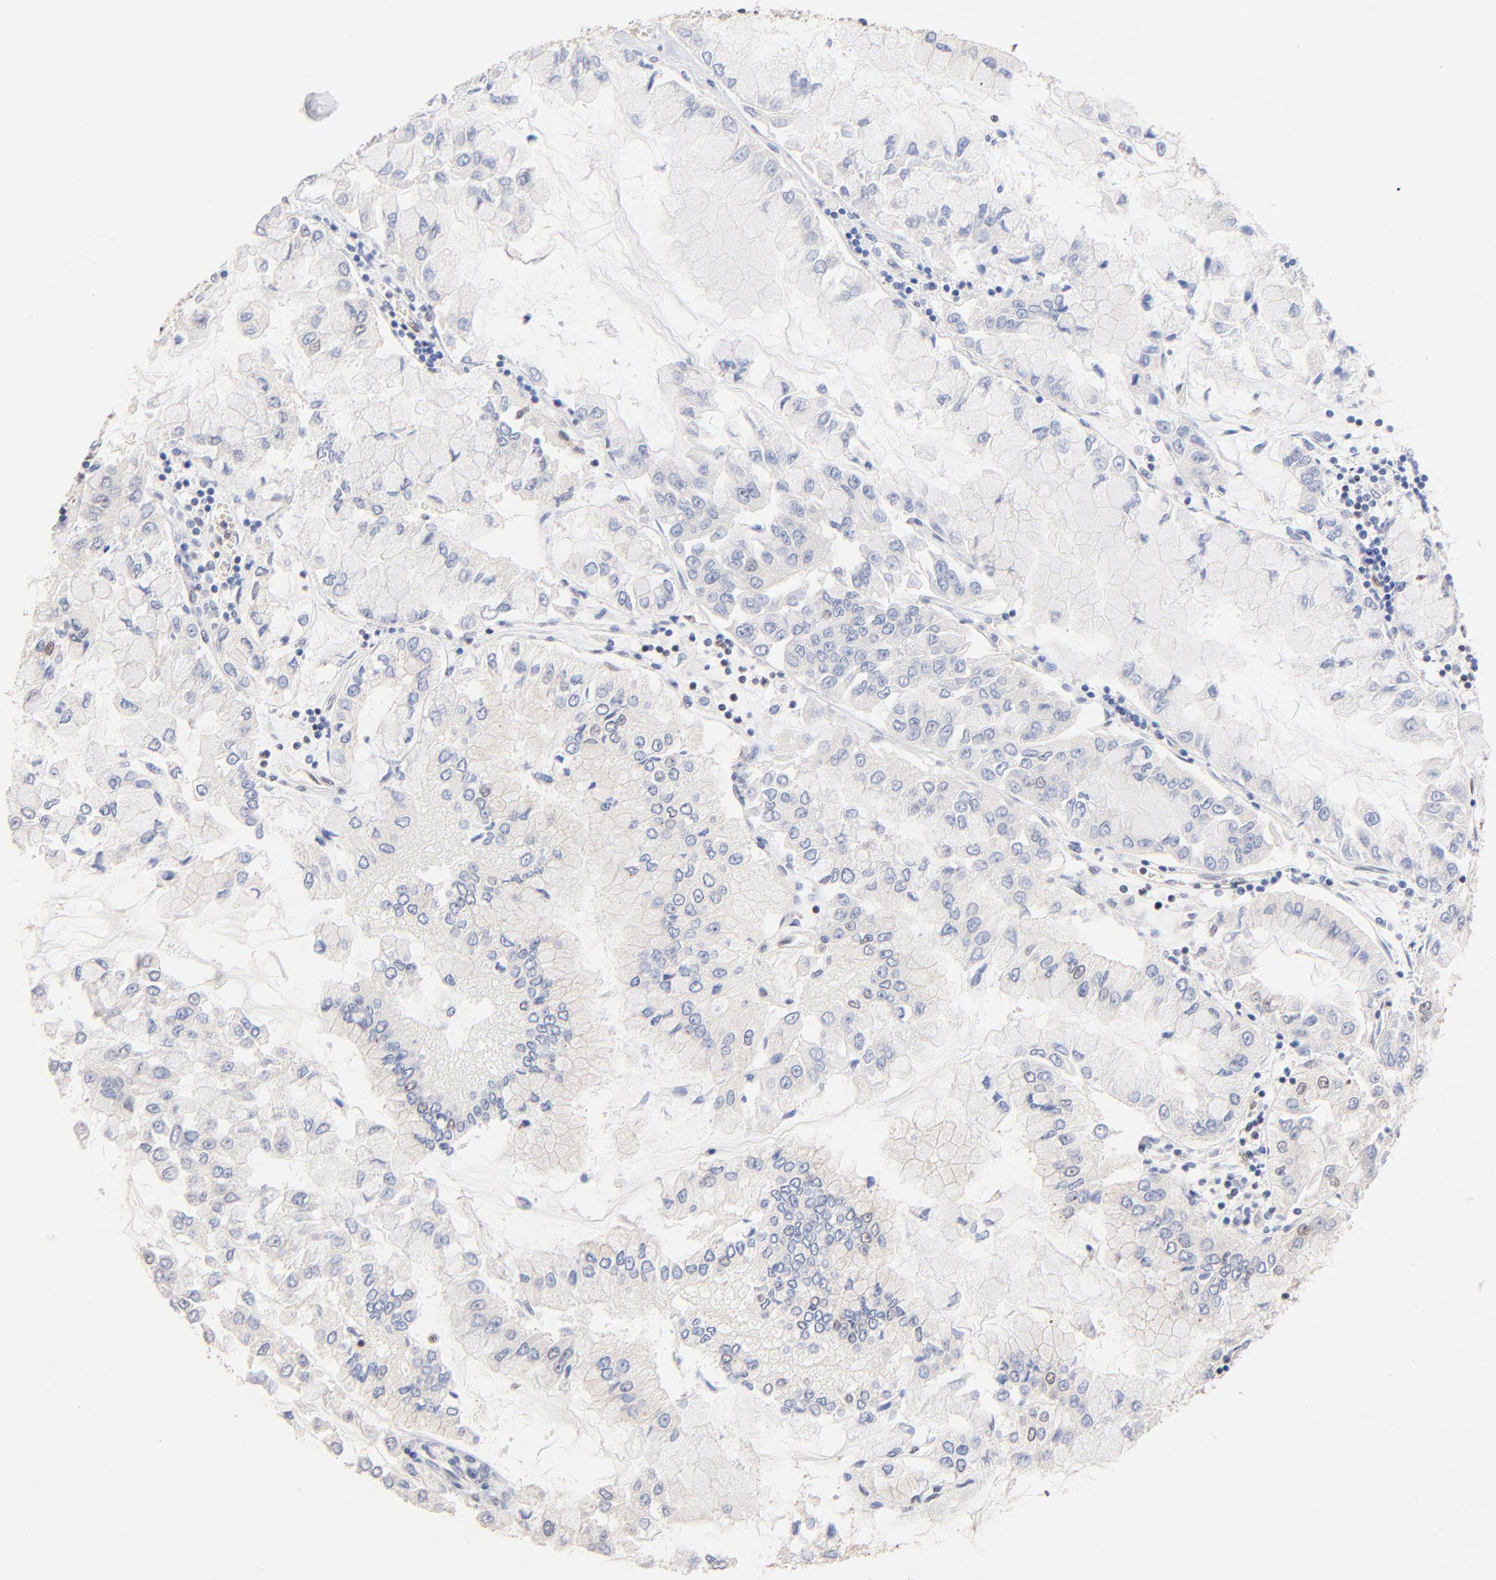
{"staining": {"intensity": "negative", "quantity": "none", "location": "none"}, "tissue": "liver cancer", "cell_type": "Tumor cells", "image_type": "cancer", "snomed": [{"axis": "morphology", "description": "Cholangiocarcinoma"}, {"axis": "topography", "description": "Liver"}], "caption": "High power microscopy photomicrograph of an IHC image of cholangiocarcinoma (liver), revealing no significant staining in tumor cells.", "gene": "RIBC2", "patient": {"sex": "female", "age": 79}}